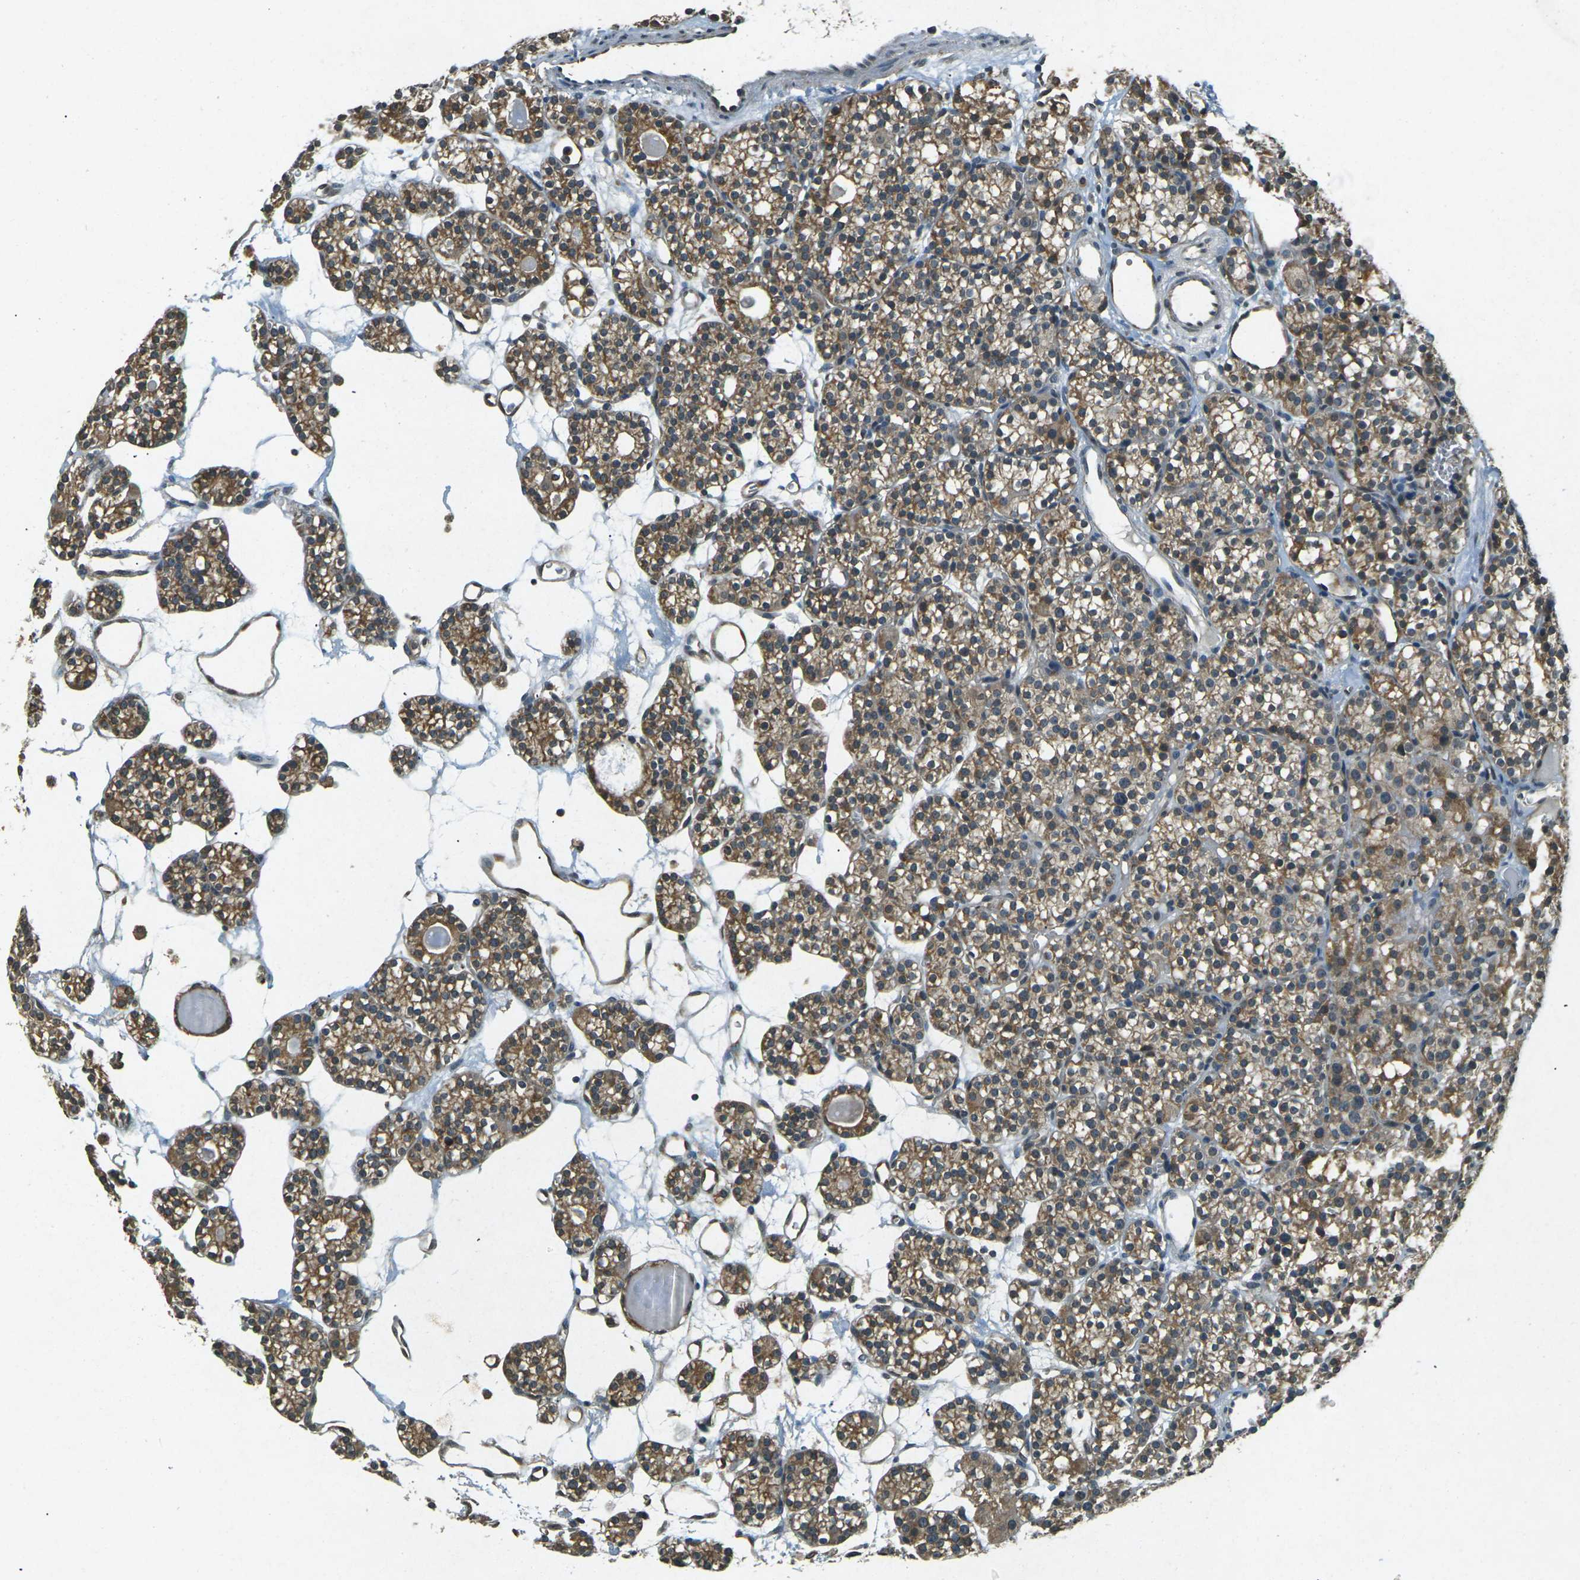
{"staining": {"intensity": "moderate", "quantity": ">75%", "location": "cytoplasmic/membranous"}, "tissue": "parathyroid gland", "cell_type": "Glandular cells", "image_type": "normal", "snomed": [{"axis": "morphology", "description": "Normal tissue, NOS"}, {"axis": "topography", "description": "Parathyroid gland"}], "caption": "Immunohistochemical staining of normal human parathyroid gland reveals >75% levels of moderate cytoplasmic/membranous protein expression in about >75% of glandular cells.", "gene": "PDE2A", "patient": {"sex": "female", "age": 64}}